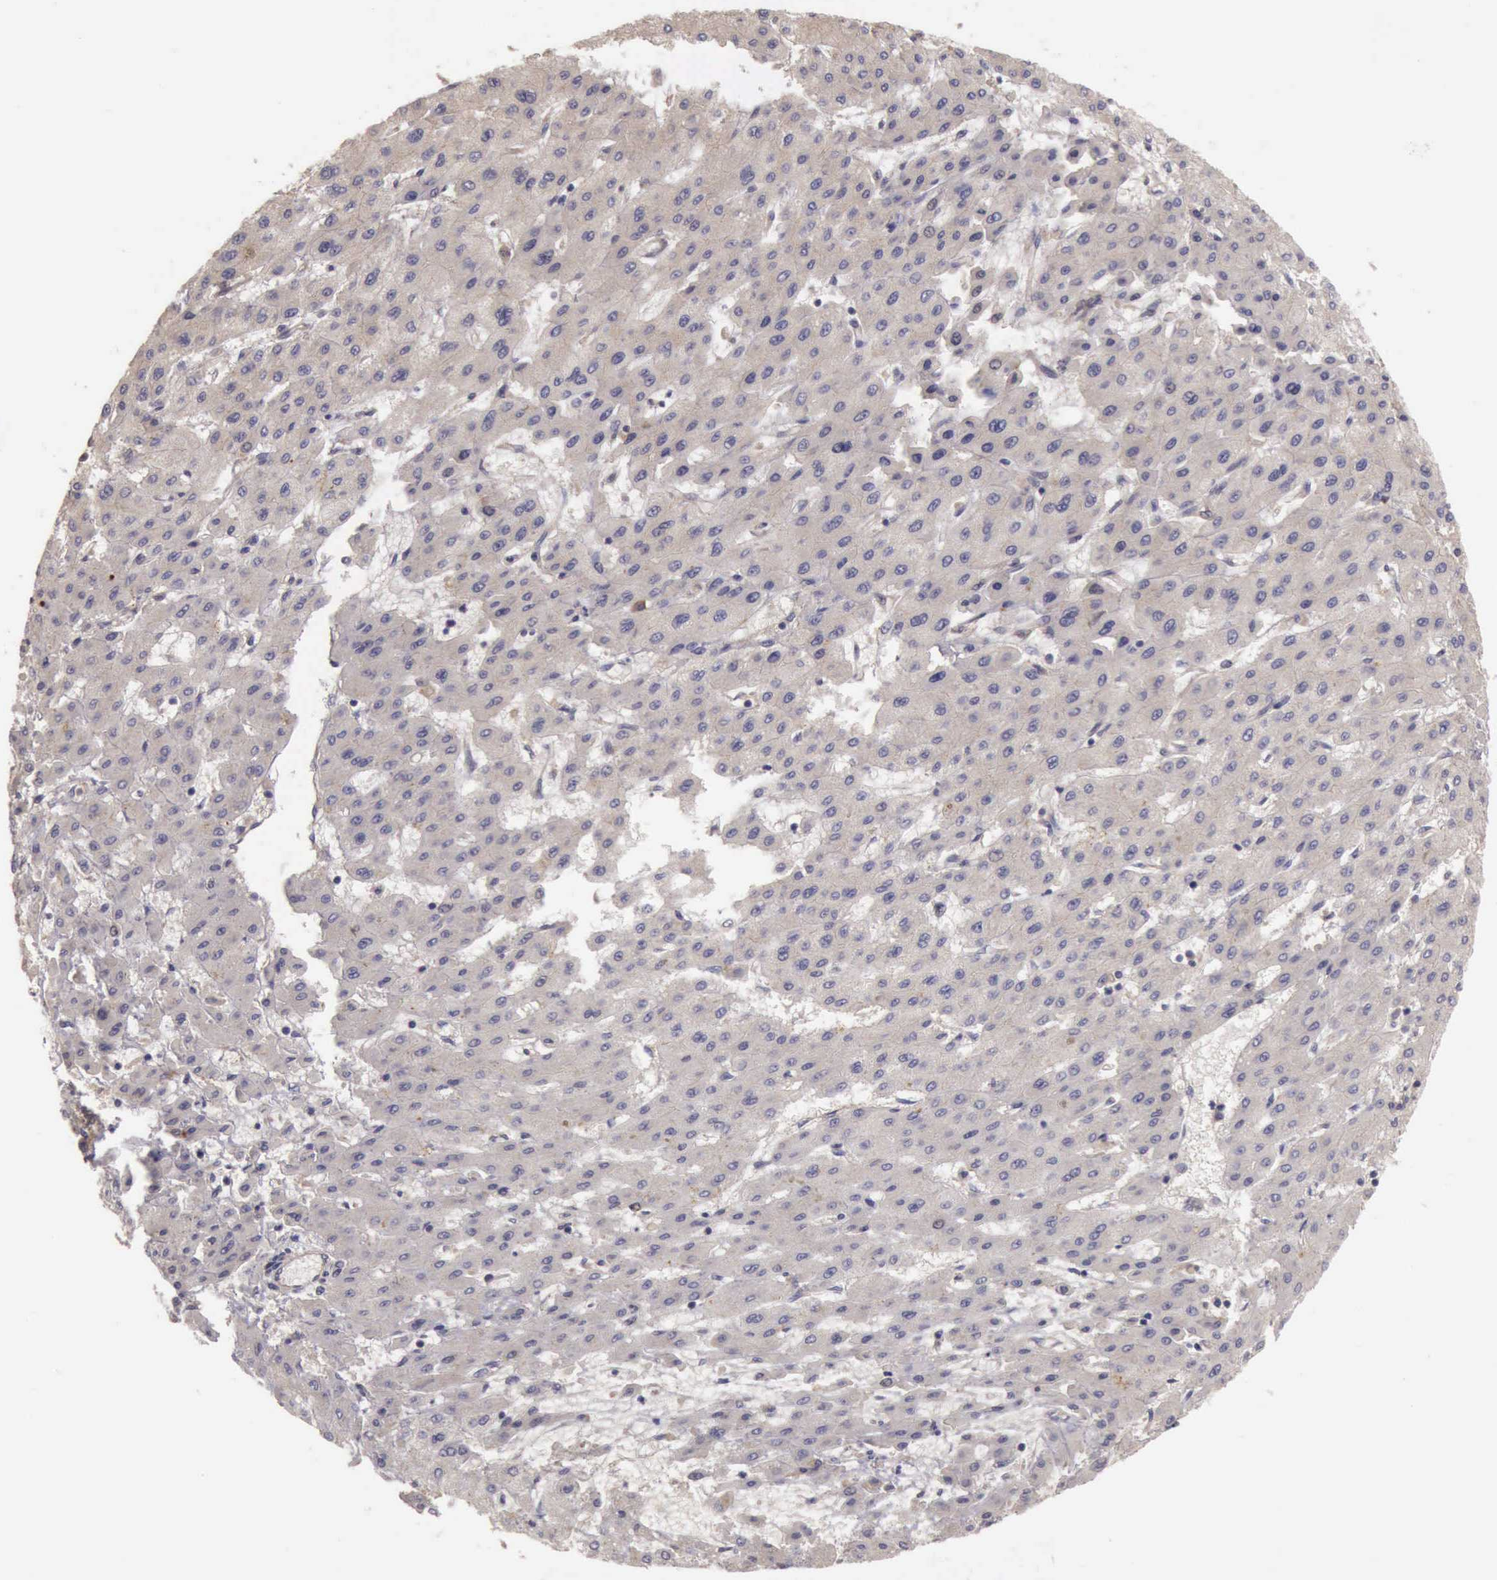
{"staining": {"intensity": "weak", "quantity": ">75%", "location": "cytoplasmic/membranous"}, "tissue": "liver cancer", "cell_type": "Tumor cells", "image_type": "cancer", "snomed": [{"axis": "morphology", "description": "Carcinoma, Hepatocellular, NOS"}, {"axis": "topography", "description": "Liver"}], "caption": "Immunohistochemistry (IHC) photomicrograph of liver hepatocellular carcinoma stained for a protein (brown), which reveals low levels of weak cytoplasmic/membranous expression in about >75% of tumor cells.", "gene": "EIF5", "patient": {"sex": "female", "age": 52}}